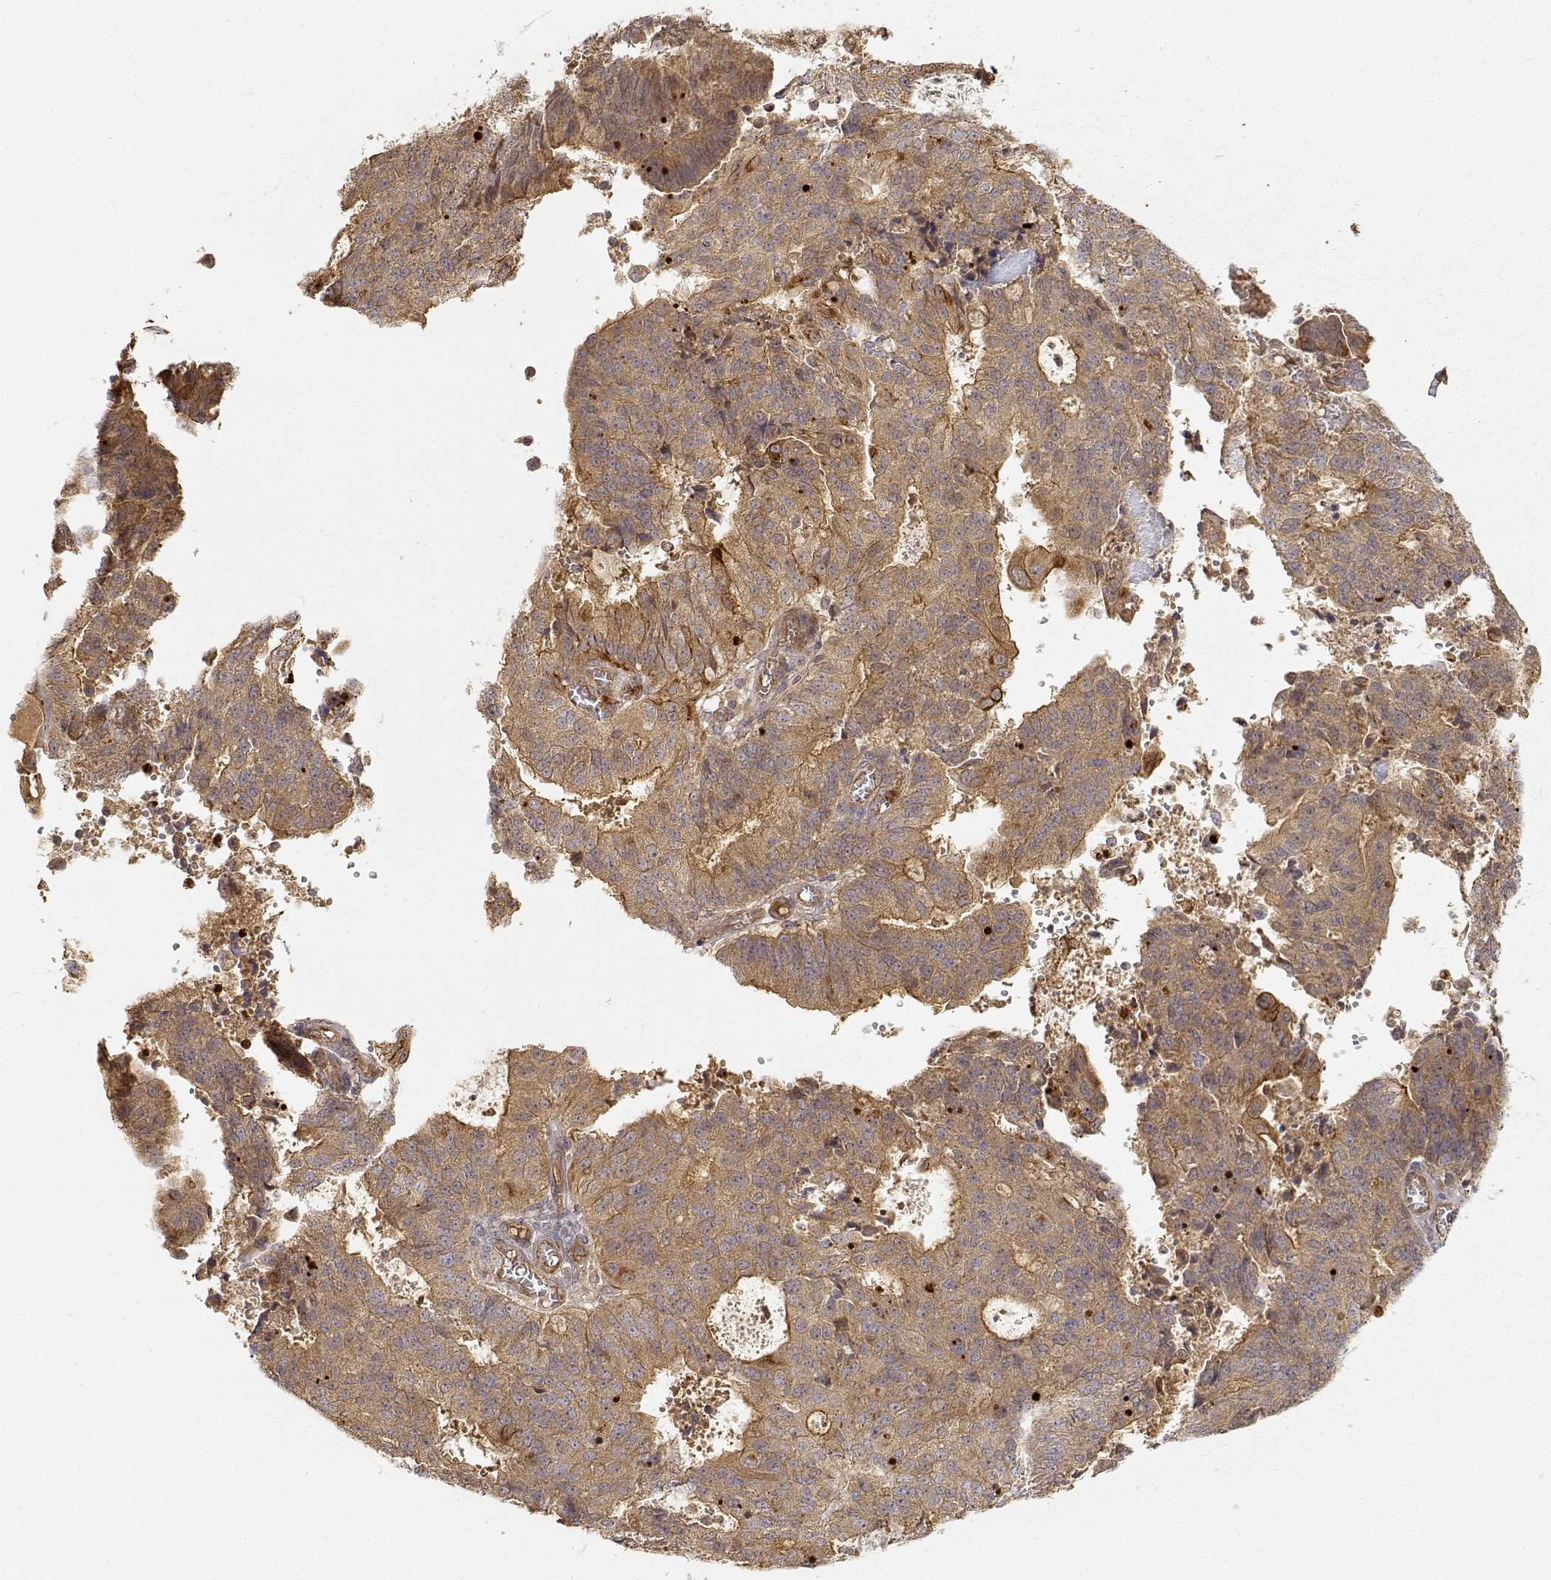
{"staining": {"intensity": "moderate", "quantity": ">75%", "location": "cytoplasmic/membranous"}, "tissue": "endometrial cancer", "cell_type": "Tumor cells", "image_type": "cancer", "snomed": [{"axis": "morphology", "description": "Adenocarcinoma, NOS"}, {"axis": "topography", "description": "Endometrium"}], "caption": "A histopathology image of human endometrial cancer (adenocarcinoma) stained for a protein shows moderate cytoplasmic/membranous brown staining in tumor cells.", "gene": "CDK5RAP2", "patient": {"sex": "female", "age": 82}}